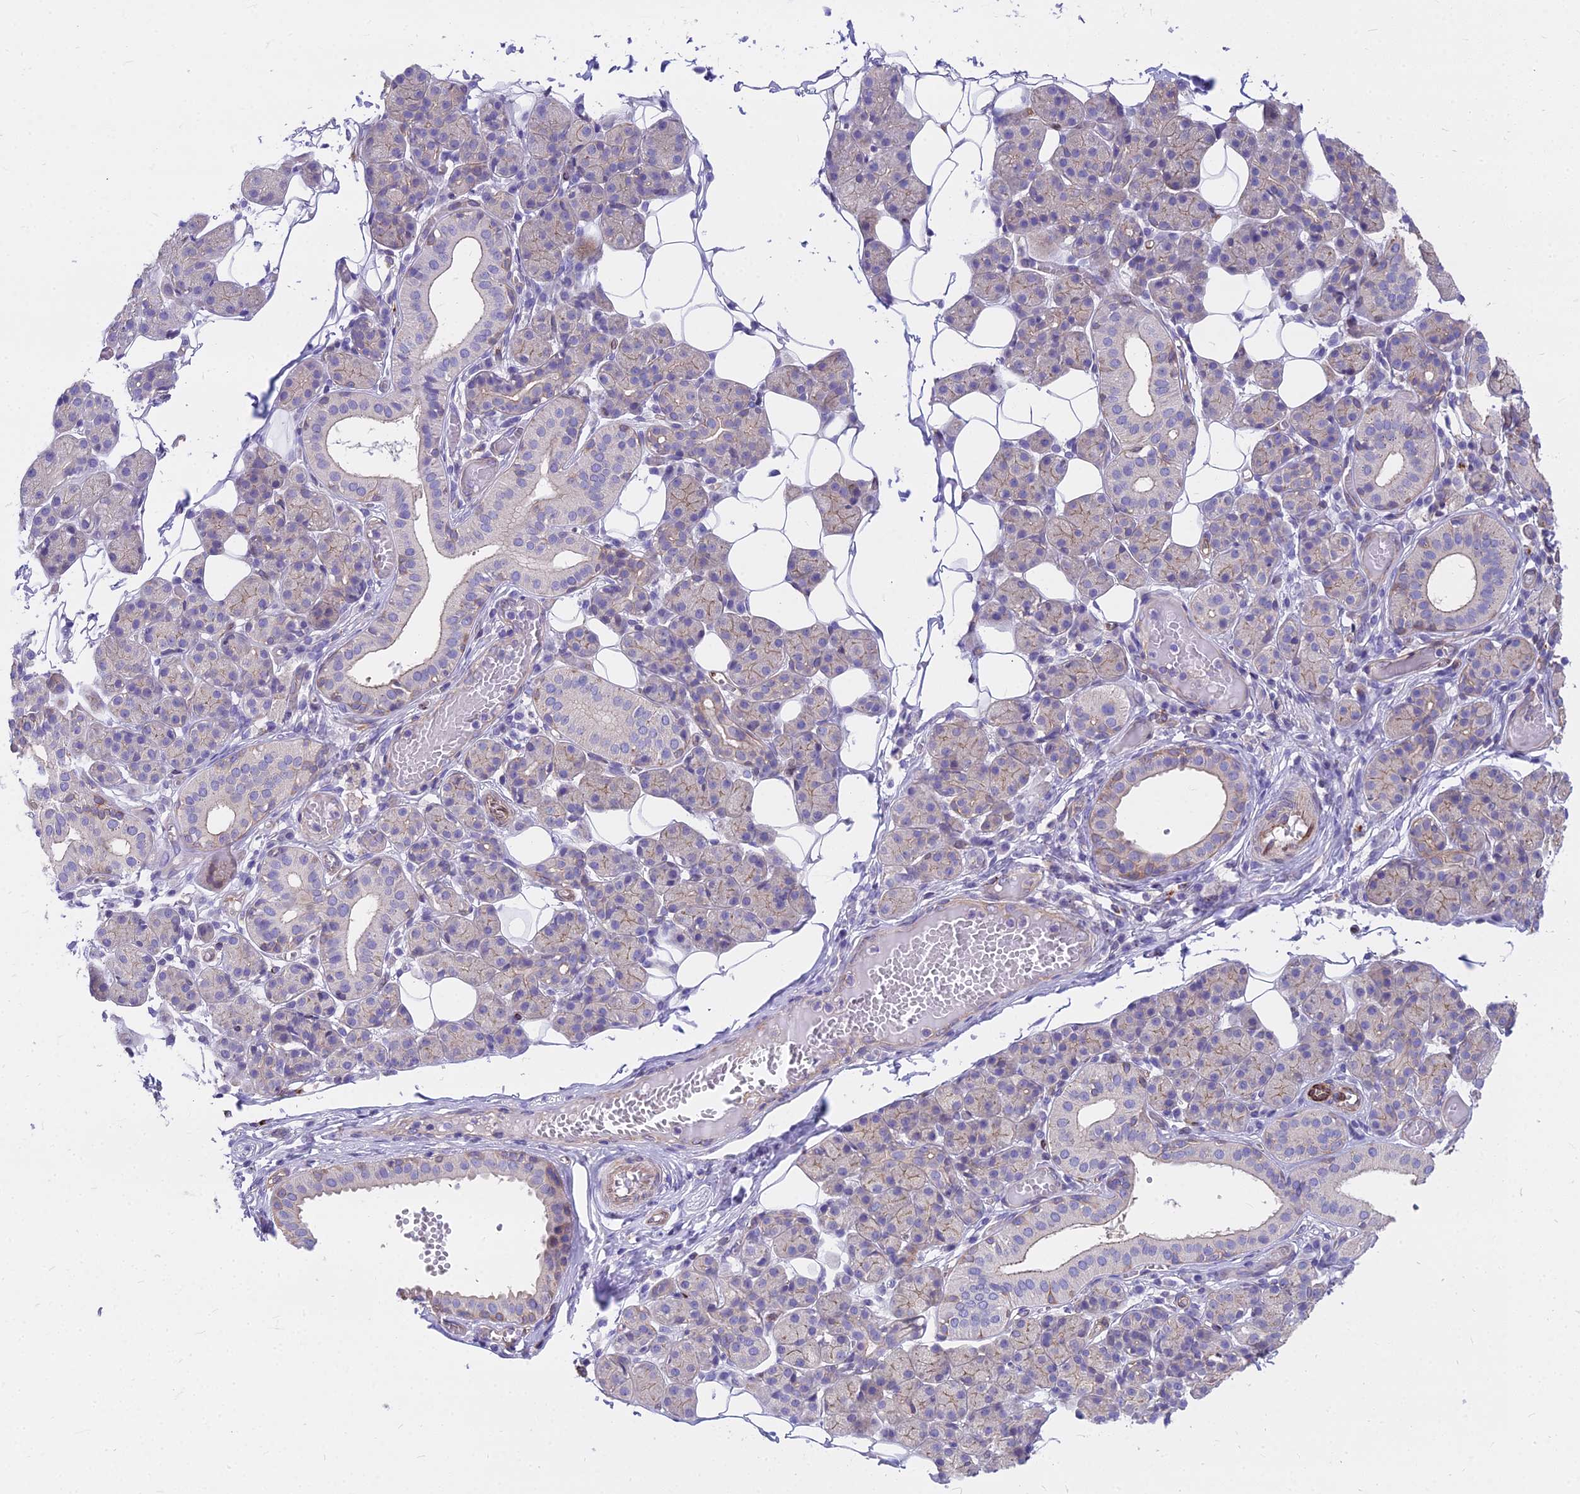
{"staining": {"intensity": "weak", "quantity": "25%-75%", "location": "cytoplasmic/membranous"}, "tissue": "salivary gland", "cell_type": "Glandular cells", "image_type": "normal", "snomed": [{"axis": "morphology", "description": "Normal tissue, NOS"}, {"axis": "topography", "description": "Salivary gland"}], "caption": "Glandular cells show weak cytoplasmic/membranous staining in about 25%-75% of cells in unremarkable salivary gland. (IHC, brightfield microscopy, high magnification).", "gene": "HLA", "patient": {"sex": "female", "age": 33}}